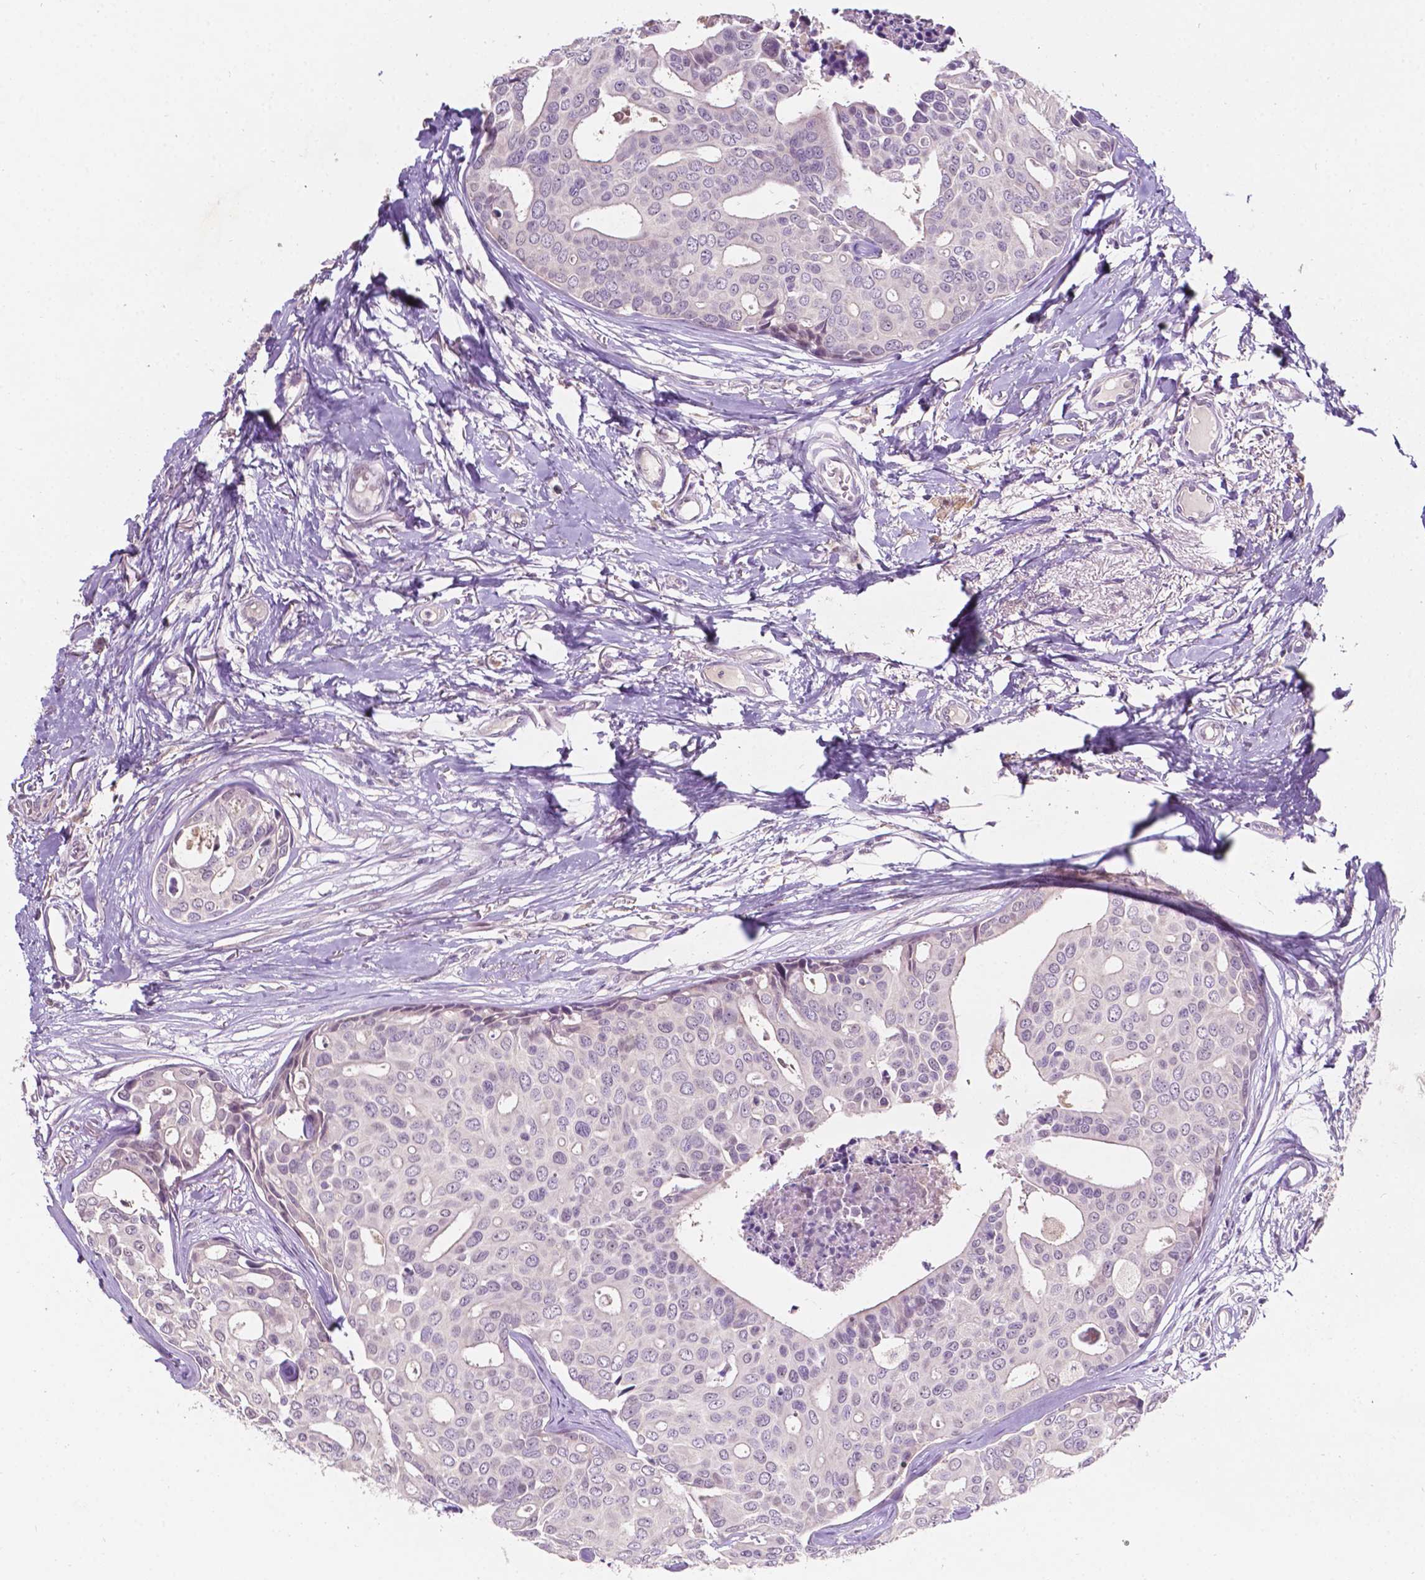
{"staining": {"intensity": "negative", "quantity": "none", "location": "none"}, "tissue": "breast cancer", "cell_type": "Tumor cells", "image_type": "cancer", "snomed": [{"axis": "morphology", "description": "Duct carcinoma"}, {"axis": "topography", "description": "Breast"}], "caption": "This is an IHC histopathology image of breast cancer (infiltrating ductal carcinoma). There is no staining in tumor cells.", "gene": "TM6SF2", "patient": {"sex": "female", "age": 54}}